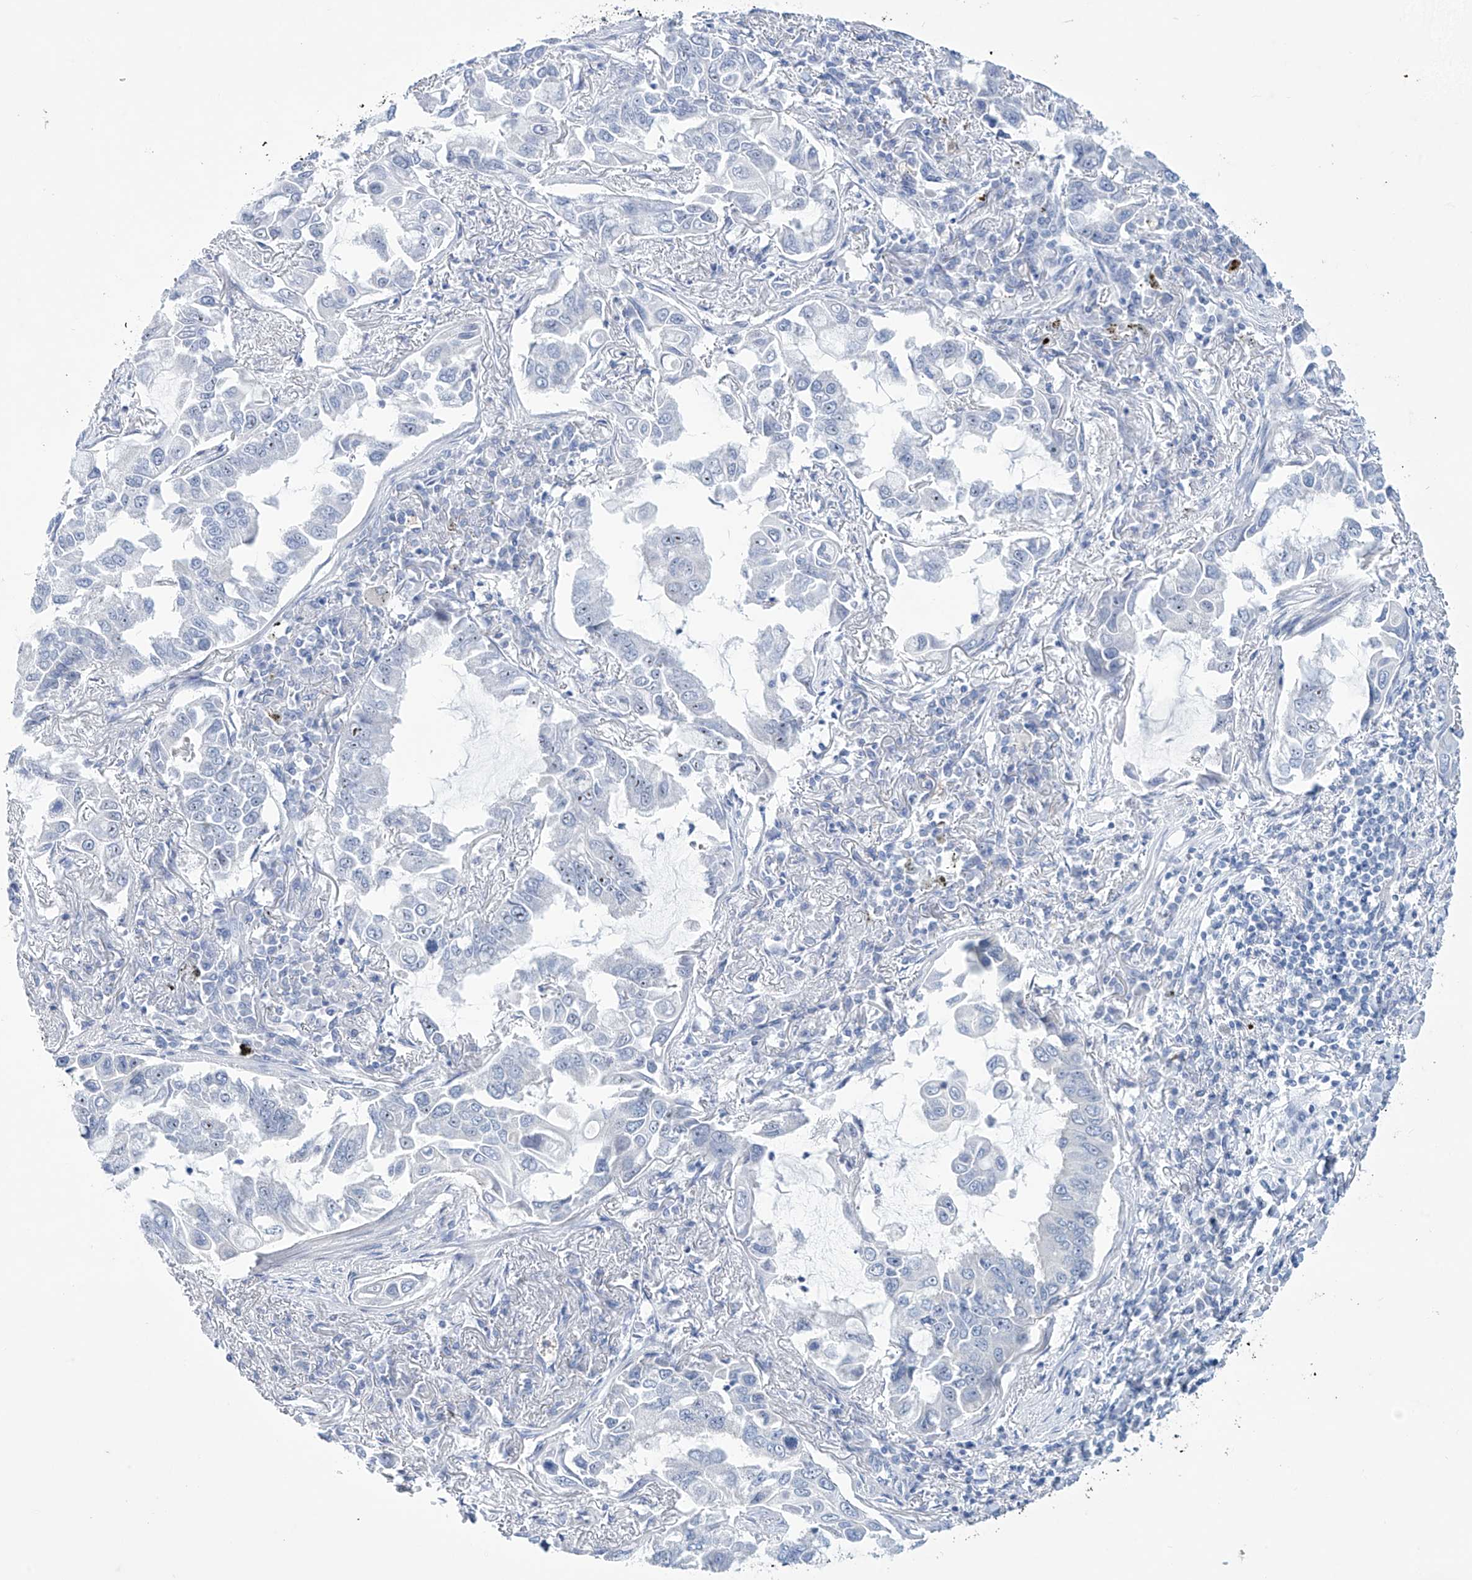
{"staining": {"intensity": "negative", "quantity": "none", "location": "none"}, "tissue": "lung cancer", "cell_type": "Tumor cells", "image_type": "cancer", "snomed": [{"axis": "morphology", "description": "Adenocarcinoma, NOS"}, {"axis": "topography", "description": "Lung"}], "caption": "DAB immunohistochemical staining of lung adenocarcinoma shows no significant expression in tumor cells.", "gene": "TRIM60", "patient": {"sex": "male", "age": 64}}